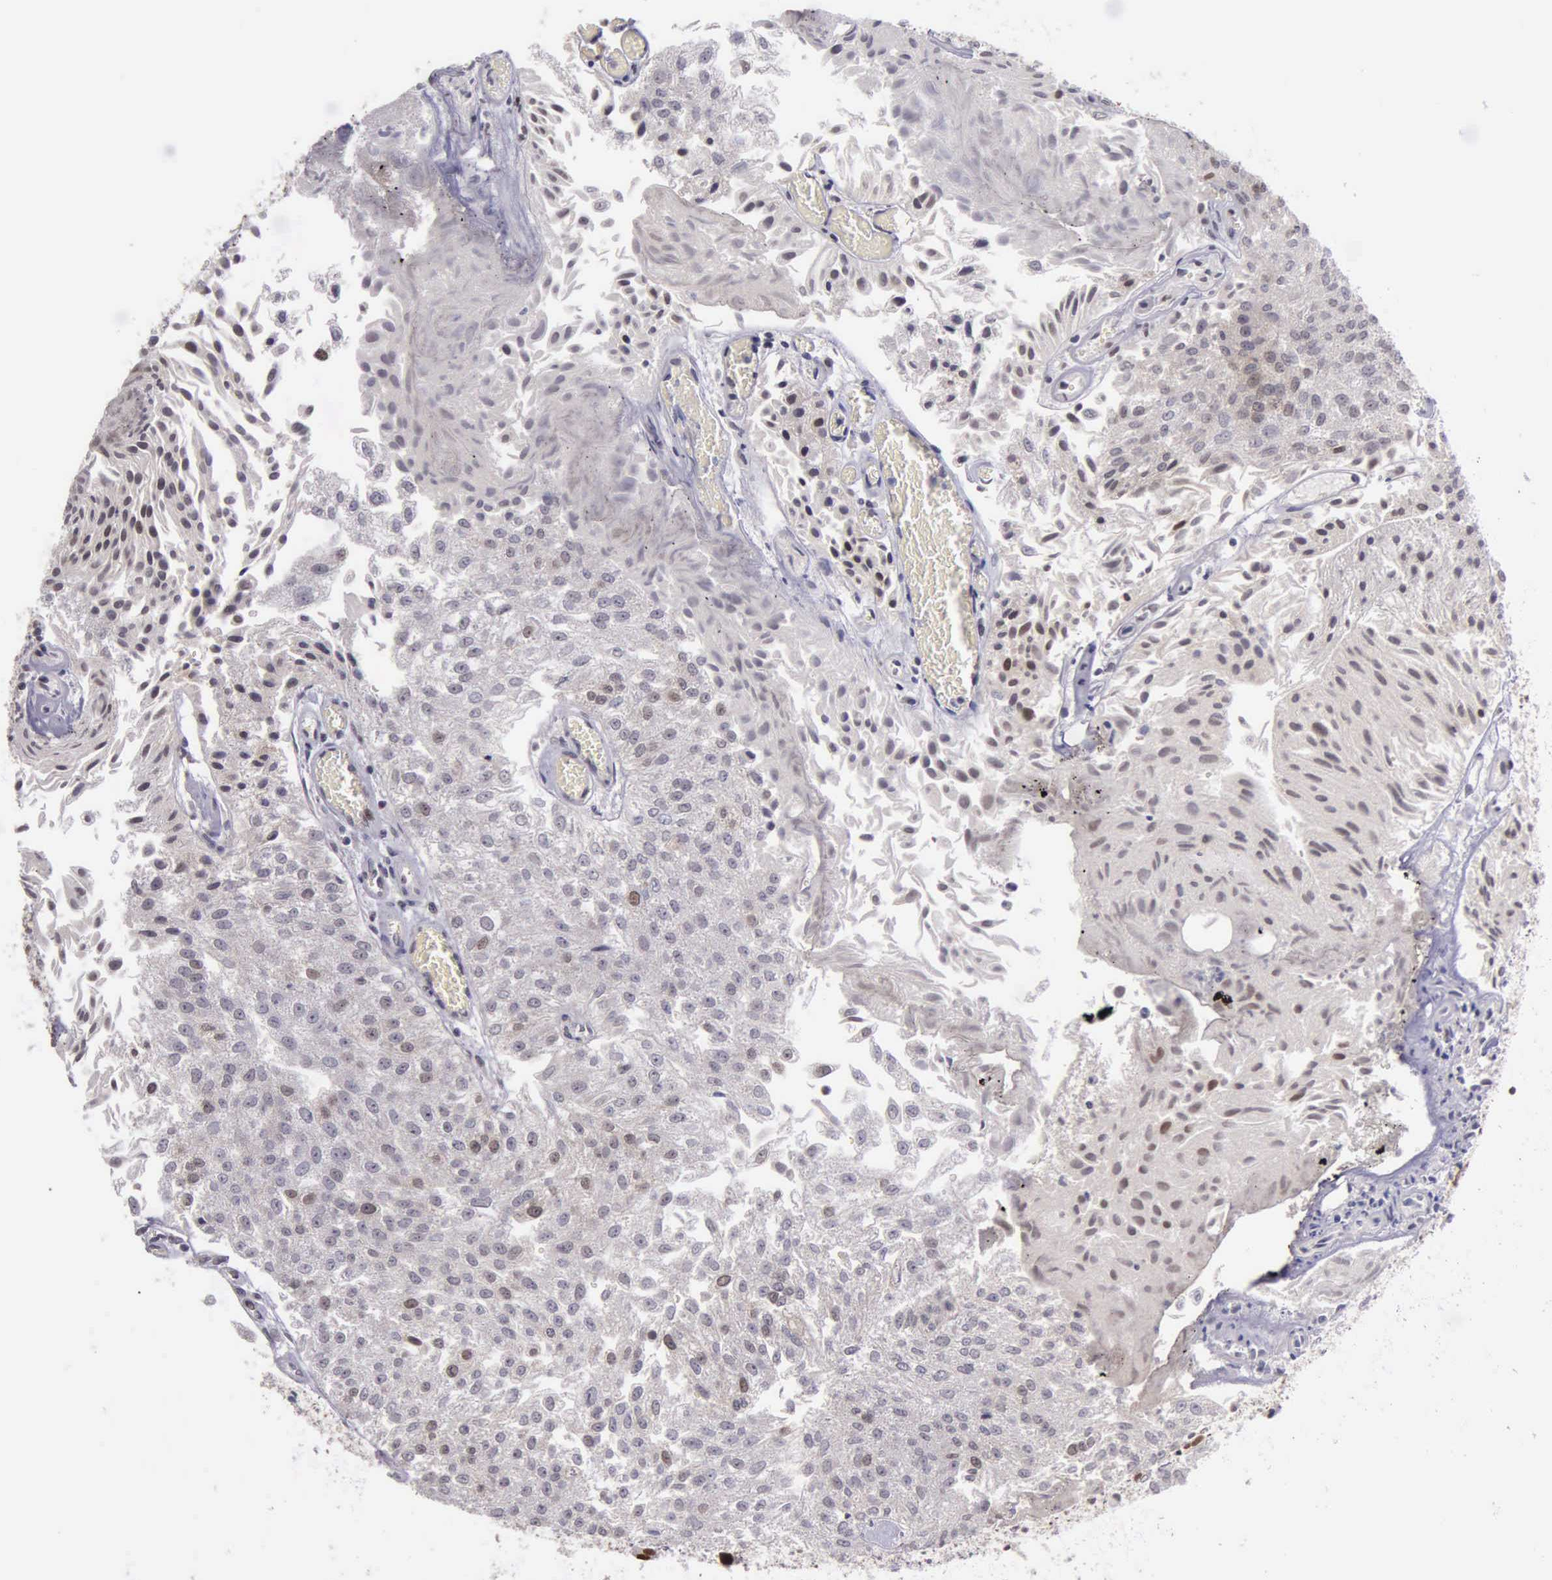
{"staining": {"intensity": "weak", "quantity": "<25%", "location": "cytoplasmic/membranous,nuclear"}, "tissue": "urothelial cancer", "cell_type": "Tumor cells", "image_type": "cancer", "snomed": [{"axis": "morphology", "description": "Urothelial carcinoma, Low grade"}, {"axis": "topography", "description": "Urinary bladder"}], "caption": "A micrograph of human urothelial cancer is negative for staining in tumor cells.", "gene": "UBR7", "patient": {"sex": "male", "age": 86}}